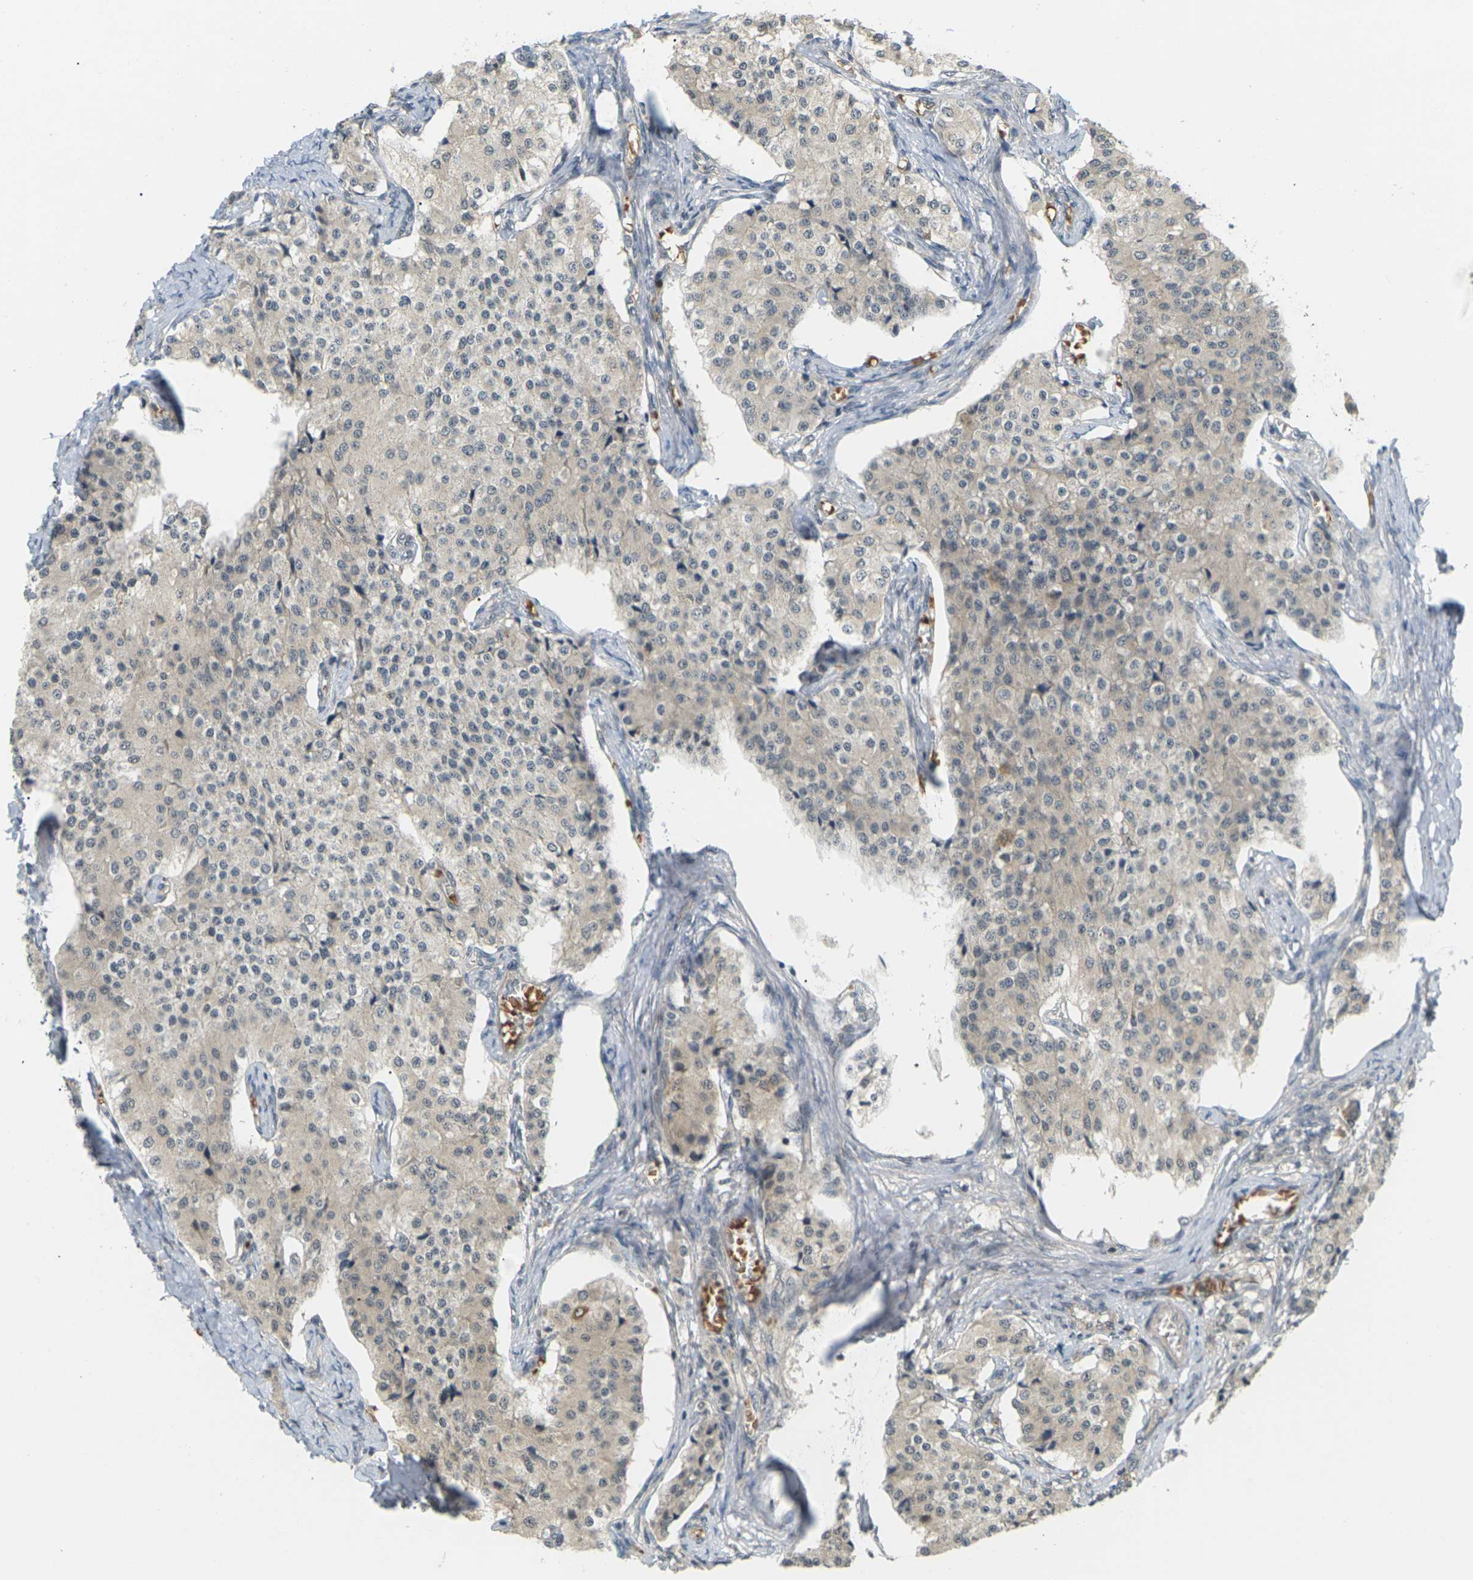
{"staining": {"intensity": "weak", "quantity": ">75%", "location": "cytoplasmic/membranous"}, "tissue": "carcinoid", "cell_type": "Tumor cells", "image_type": "cancer", "snomed": [{"axis": "morphology", "description": "Carcinoid, malignant, NOS"}, {"axis": "topography", "description": "Colon"}], "caption": "Brown immunohistochemical staining in human carcinoid (malignant) demonstrates weak cytoplasmic/membranous expression in about >75% of tumor cells.", "gene": "SOCS6", "patient": {"sex": "female", "age": 52}}